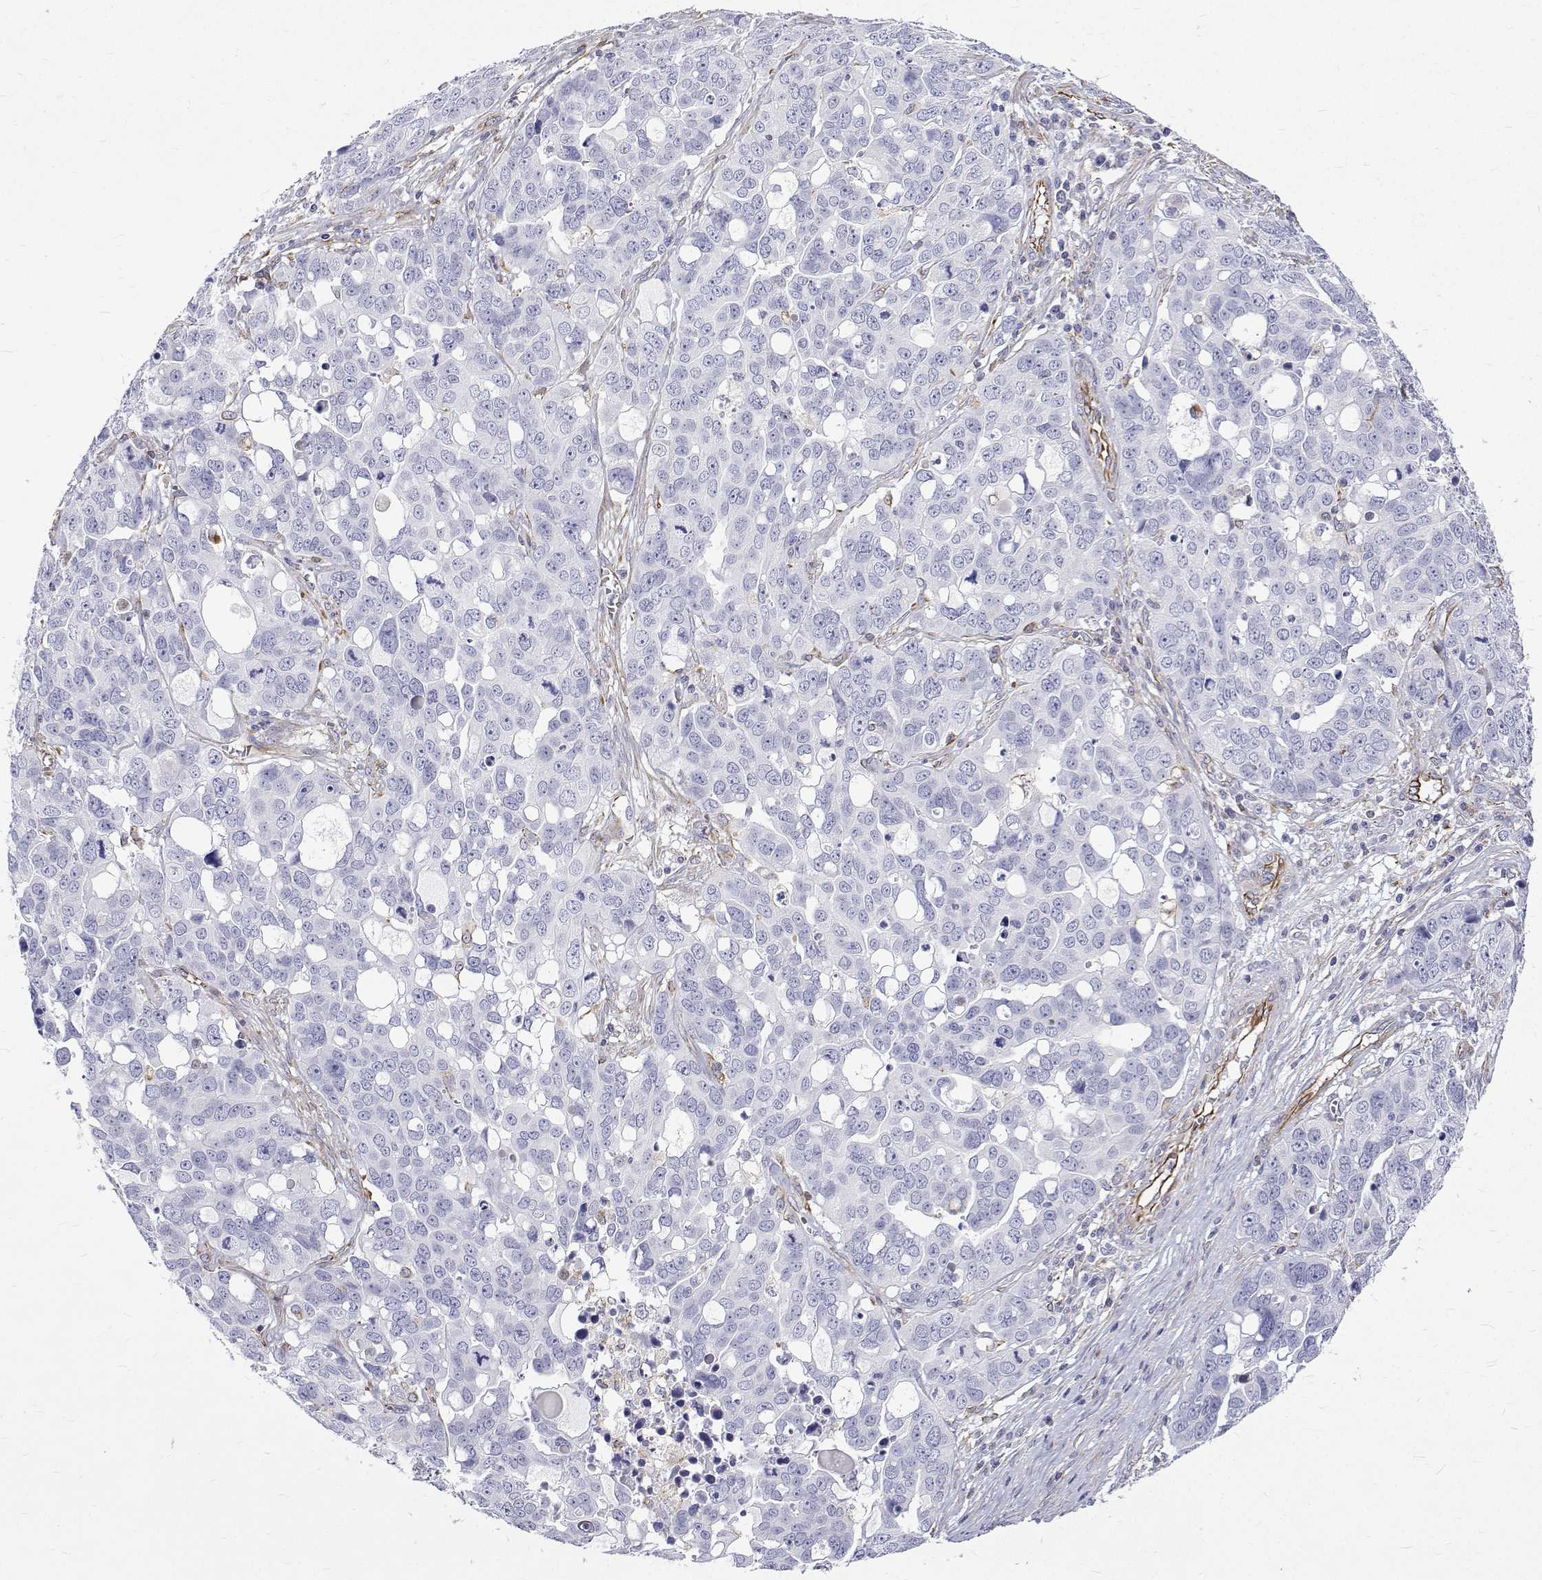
{"staining": {"intensity": "negative", "quantity": "none", "location": "none"}, "tissue": "ovarian cancer", "cell_type": "Tumor cells", "image_type": "cancer", "snomed": [{"axis": "morphology", "description": "Carcinoma, endometroid"}, {"axis": "topography", "description": "Ovary"}], "caption": "This is a micrograph of immunohistochemistry staining of ovarian cancer, which shows no expression in tumor cells.", "gene": "OPRPN", "patient": {"sex": "female", "age": 78}}